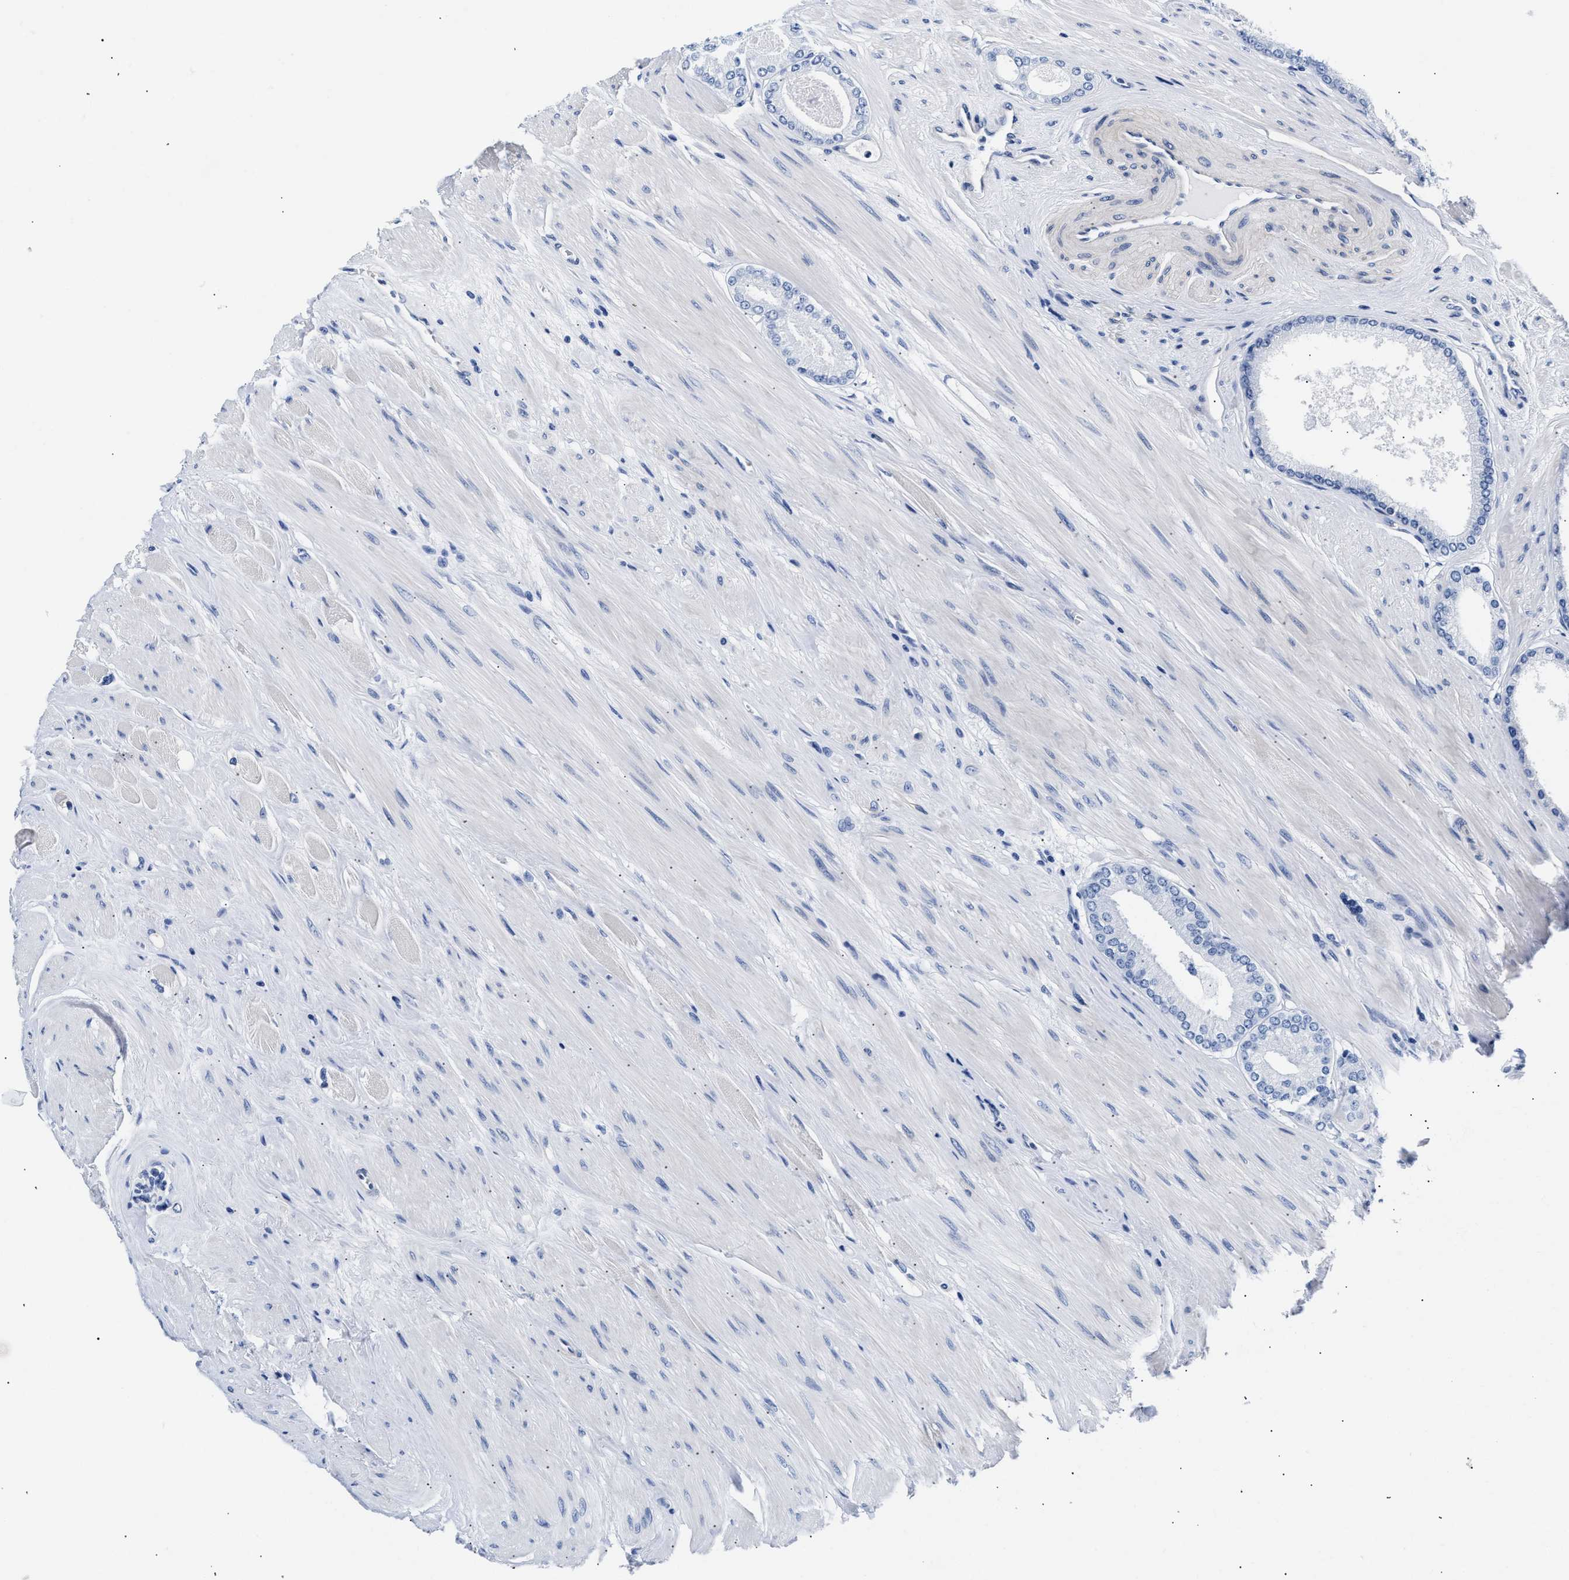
{"staining": {"intensity": "negative", "quantity": "none", "location": "none"}, "tissue": "prostate cancer", "cell_type": "Tumor cells", "image_type": "cancer", "snomed": [{"axis": "morphology", "description": "Adenocarcinoma, High grade"}, {"axis": "topography", "description": "Prostate"}], "caption": "IHC micrograph of prostate adenocarcinoma (high-grade) stained for a protein (brown), which displays no positivity in tumor cells. Brightfield microscopy of immunohistochemistry (IHC) stained with DAB (brown) and hematoxylin (blue), captured at high magnification.", "gene": "TRIM29", "patient": {"sex": "male", "age": 61}}